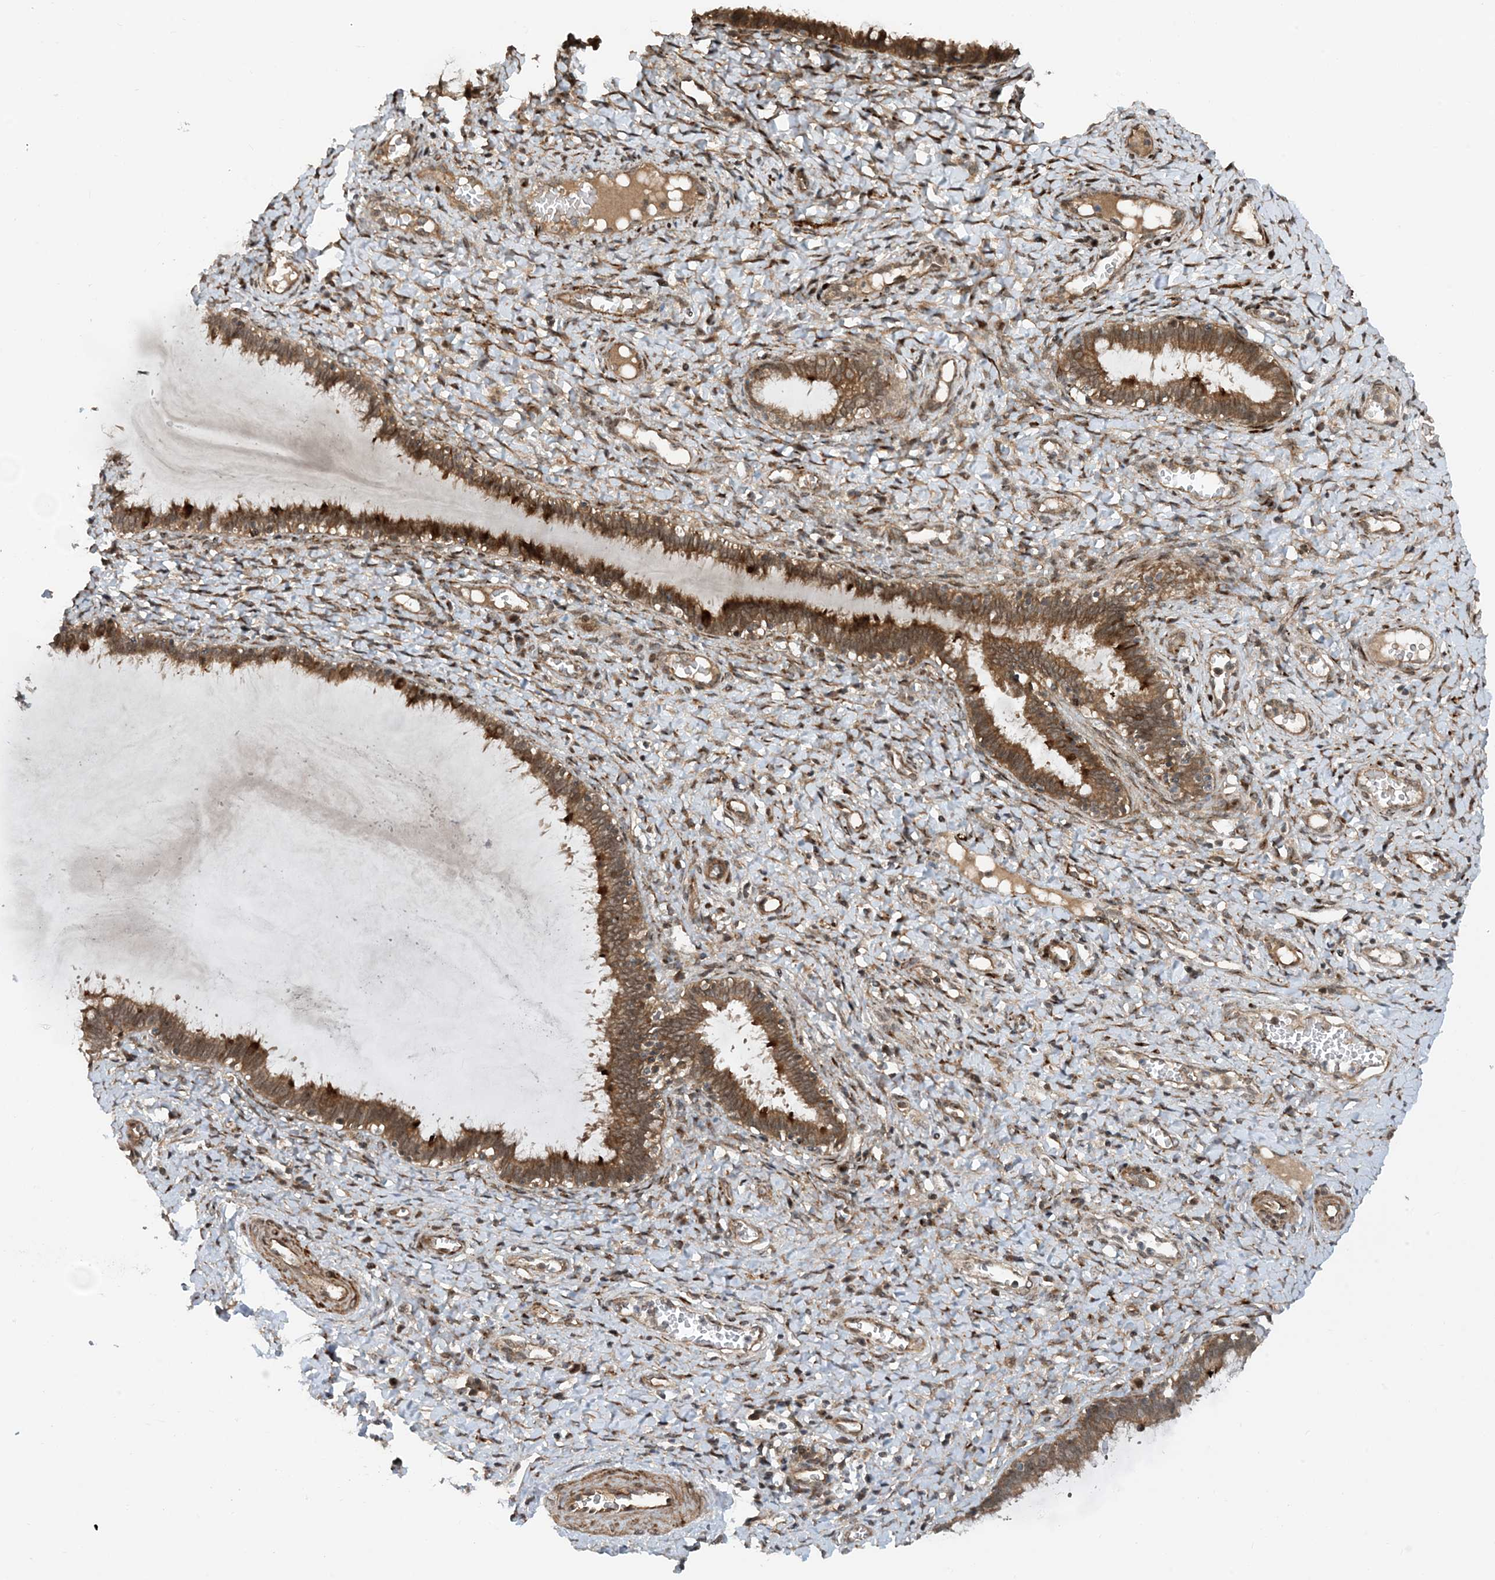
{"staining": {"intensity": "moderate", "quantity": "25%-75%", "location": "cytoplasmic/membranous"}, "tissue": "cervix", "cell_type": "Glandular cells", "image_type": "normal", "snomed": [{"axis": "morphology", "description": "Normal tissue, NOS"}, {"axis": "morphology", "description": "Adenocarcinoma, NOS"}, {"axis": "topography", "description": "Cervix"}], "caption": "Cervix stained with immunohistochemistry (IHC) demonstrates moderate cytoplasmic/membranous positivity in approximately 25%-75% of glandular cells.", "gene": "HEMK1", "patient": {"sex": "female", "age": 29}}